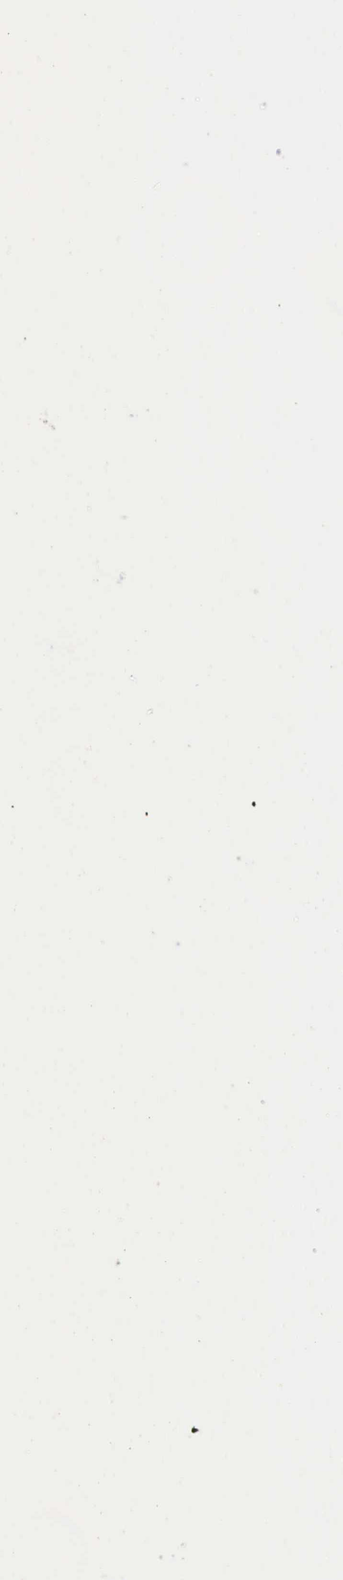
{"staining": {"intensity": "negative", "quantity": "none", "location": "none"}, "tissue": "bronchus", "cell_type": "Respiratory epithelial cells", "image_type": "normal", "snomed": [{"axis": "morphology", "description": "Normal tissue, NOS"}, {"axis": "topography", "description": "Bronchus"}, {"axis": "topography", "description": "Lung"}], "caption": "Unremarkable bronchus was stained to show a protein in brown. There is no significant expression in respiratory epithelial cells.", "gene": "OTC", "patient": {"sex": "female", "age": 57}}